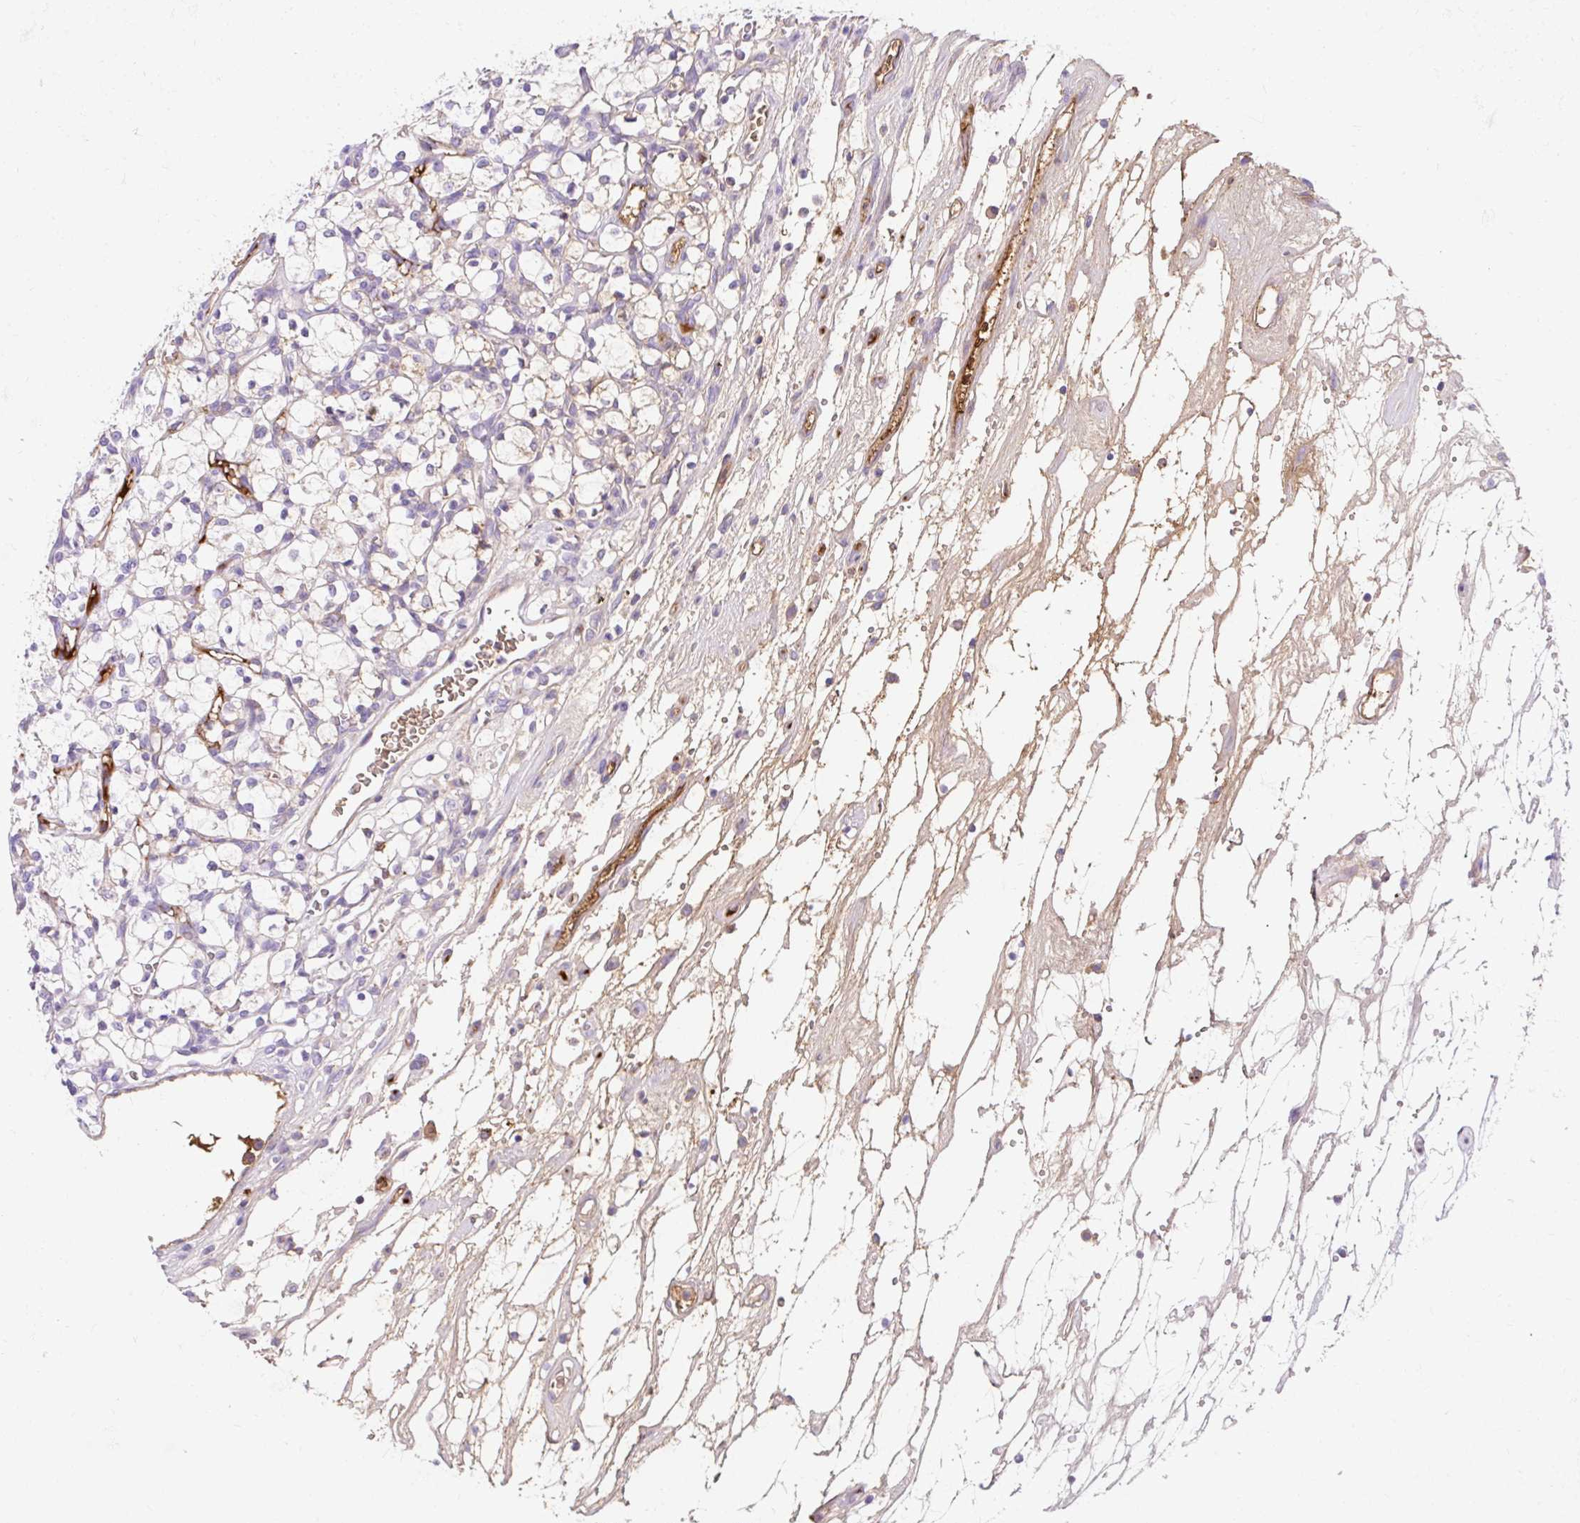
{"staining": {"intensity": "weak", "quantity": "25%-75%", "location": "cytoplasmic/membranous"}, "tissue": "renal cancer", "cell_type": "Tumor cells", "image_type": "cancer", "snomed": [{"axis": "morphology", "description": "Adenocarcinoma, NOS"}, {"axis": "topography", "description": "Kidney"}], "caption": "Weak cytoplasmic/membranous positivity is identified in approximately 25%-75% of tumor cells in adenocarcinoma (renal). The staining is performed using DAB (3,3'-diaminobenzidine) brown chromogen to label protein expression. The nuclei are counter-stained blue using hematoxylin.", "gene": "APOC4-APOC2", "patient": {"sex": "female", "age": 69}}